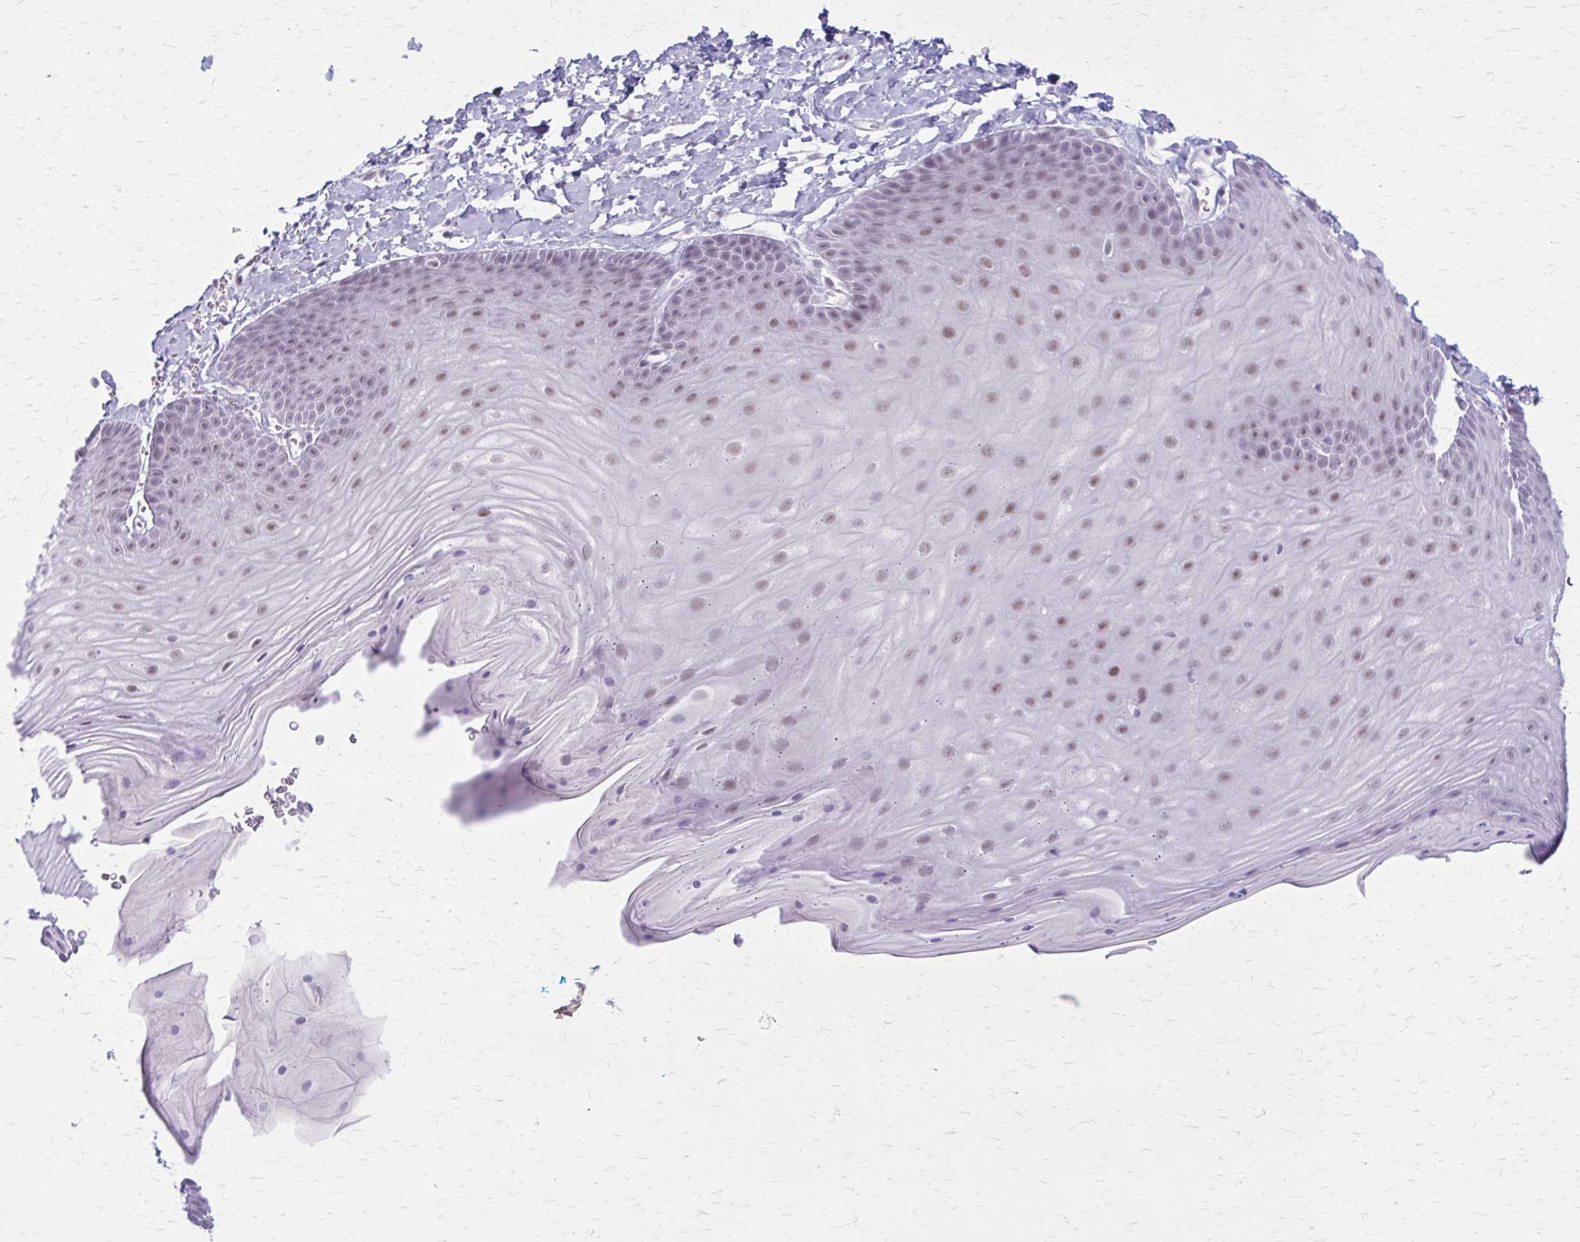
{"staining": {"intensity": "weak", "quantity": "25%-75%", "location": "nuclear"}, "tissue": "skin", "cell_type": "Epidermal cells", "image_type": "normal", "snomed": [{"axis": "morphology", "description": "Normal tissue, NOS"}, {"axis": "topography", "description": "Anal"}], "caption": "Protein analysis of normal skin shows weak nuclear positivity in approximately 25%-75% of epidermal cells. (Stains: DAB (3,3'-diaminobenzidine) in brown, nuclei in blue, Microscopy: brightfield microscopy at high magnification).", "gene": "GAD1", "patient": {"sex": "male", "age": 53}}